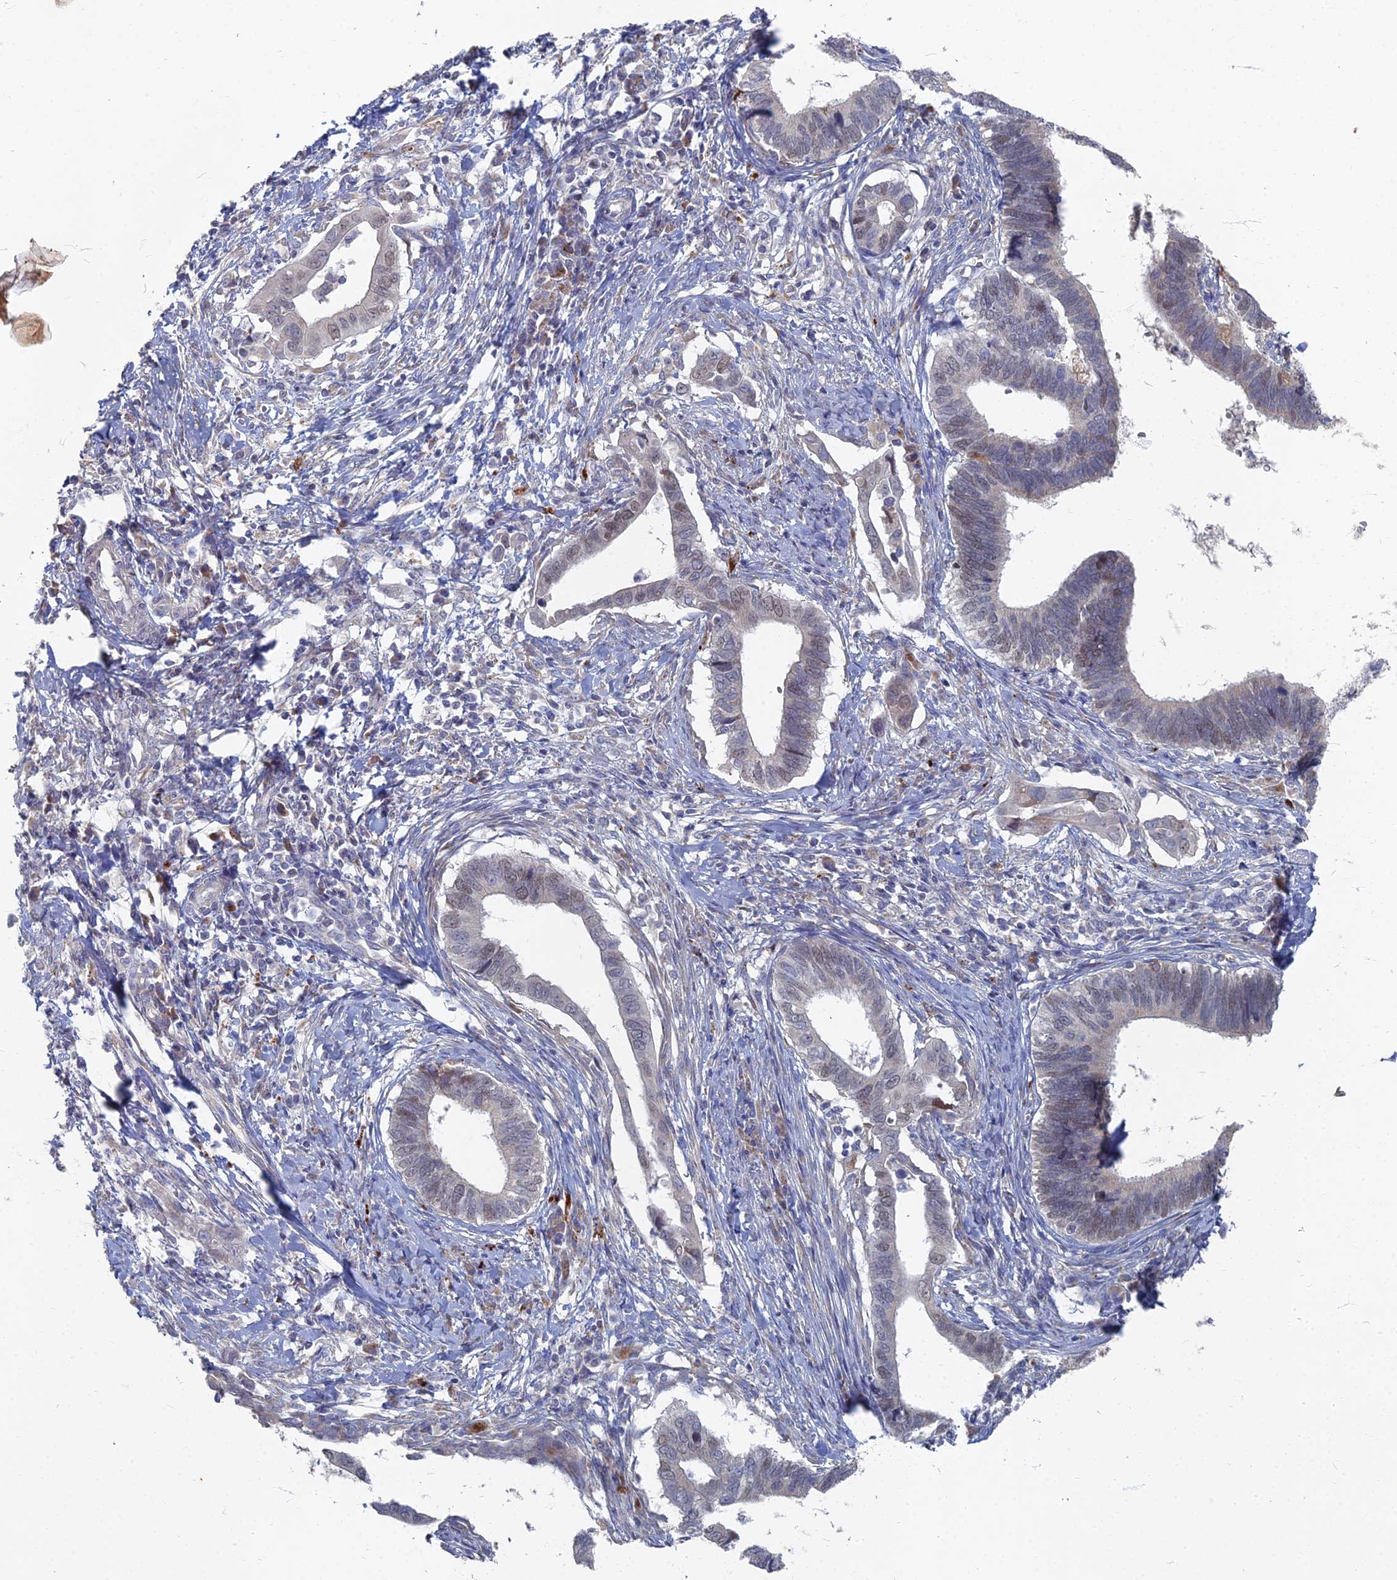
{"staining": {"intensity": "weak", "quantity": "<25%", "location": "nuclear"}, "tissue": "cervical cancer", "cell_type": "Tumor cells", "image_type": "cancer", "snomed": [{"axis": "morphology", "description": "Adenocarcinoma, NOS"}, {"axis": "topography", "description": "Cervix"}], "caption": "Cervical adenocarcinoma stained for a protein using immunohistochemistry shows no positivity tumor cells.", "gene": "TMEM128", "patient": {"sex": "female", "age": 42}}